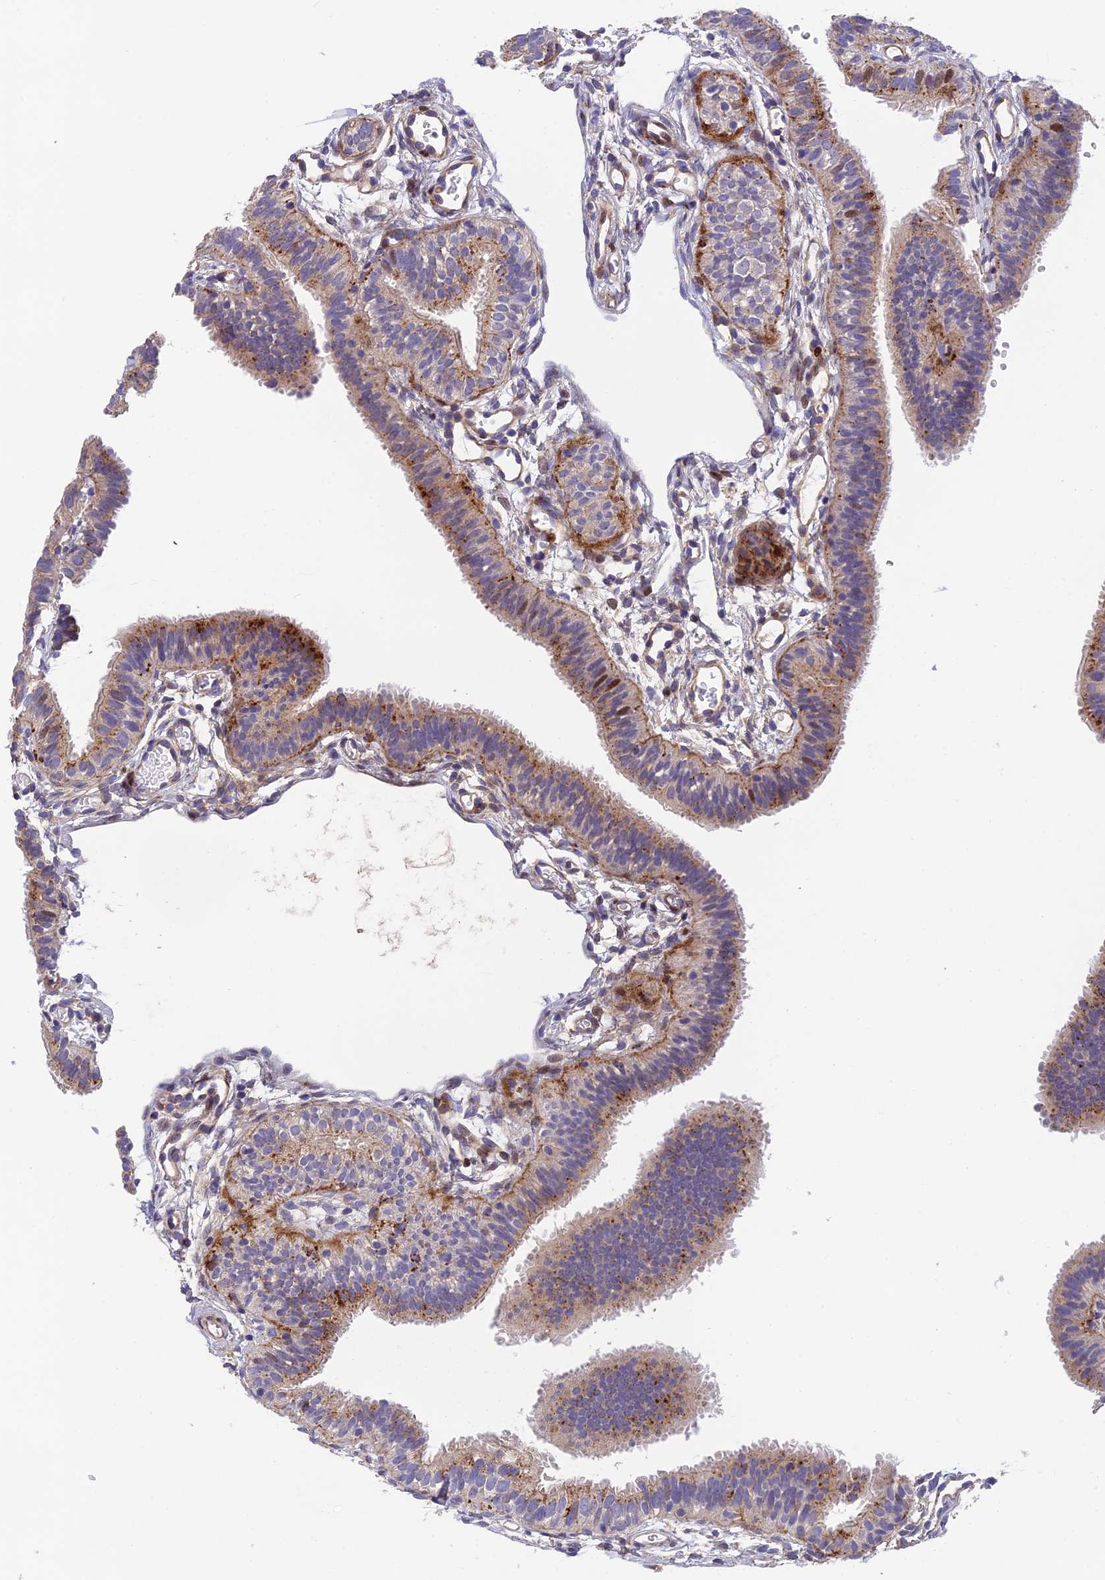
{"staining": {"intensity": "moderate", "quantity": "25%-75%", "location": "cytoplasmic/membranous,nuclear"}, "tissue": "fallopian tube", "cell_type": "Glandular cells", "image_type": "normal", "snomed": [{"axis": "morphology", "description": "Normal tissue, NOS"}, {"axis": "topography", "description": "Fallopian tube"}], "caption": "Protein staining demonstrates moderate cytoplasmic/membranous,nuclear staining in about 25%-75% of glandular cells in benign fallopian tube.", "gene": "CPSF4L", "patient": {"sex": "female", "age": 35}}